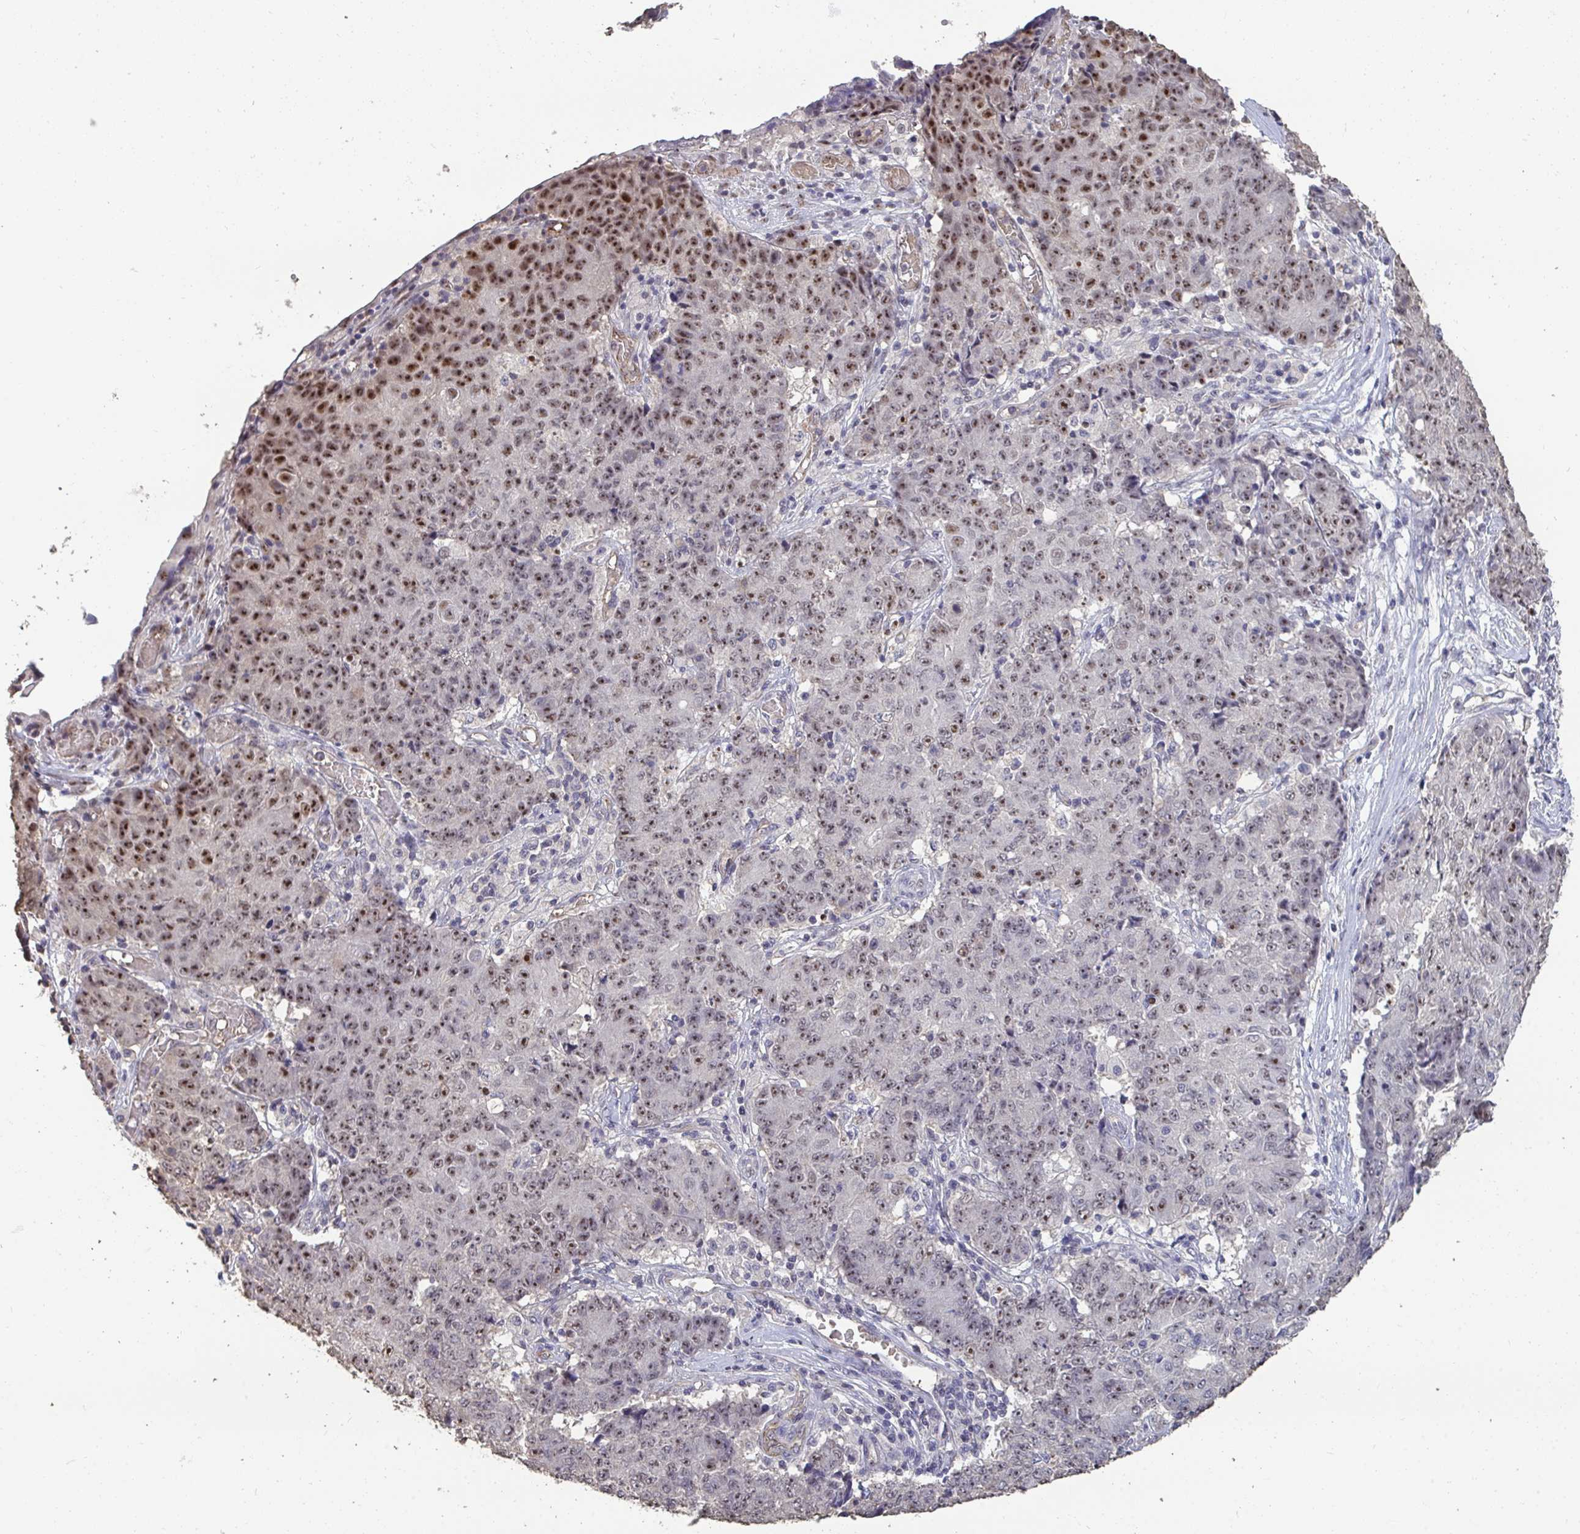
{"staining": {"intensity": "moderate", "quantity": "25%-75%", "location": "nuclear"}, "tissue": "ovarian cancer", "cell_type": "Tumor cells", "image_type": "cancer", "snomed": [{"axis": "morphology", "description": "Carcinoma, endometroid"}, {"axis": "topography", "description": "Ovary"}], "caption": "High-magnification brightfield microscopy of ovarian cancer stained with DAB (brown) and counterstained with hematoxylin (blue). tumor cells exhibit moderate nuclear staining is seen in about25%-75% of cells. (Brightfield microscopy of DAB IHC at high magnification).", "gene": "SENP3", "patient": {"sex": "female", "age": 42}}